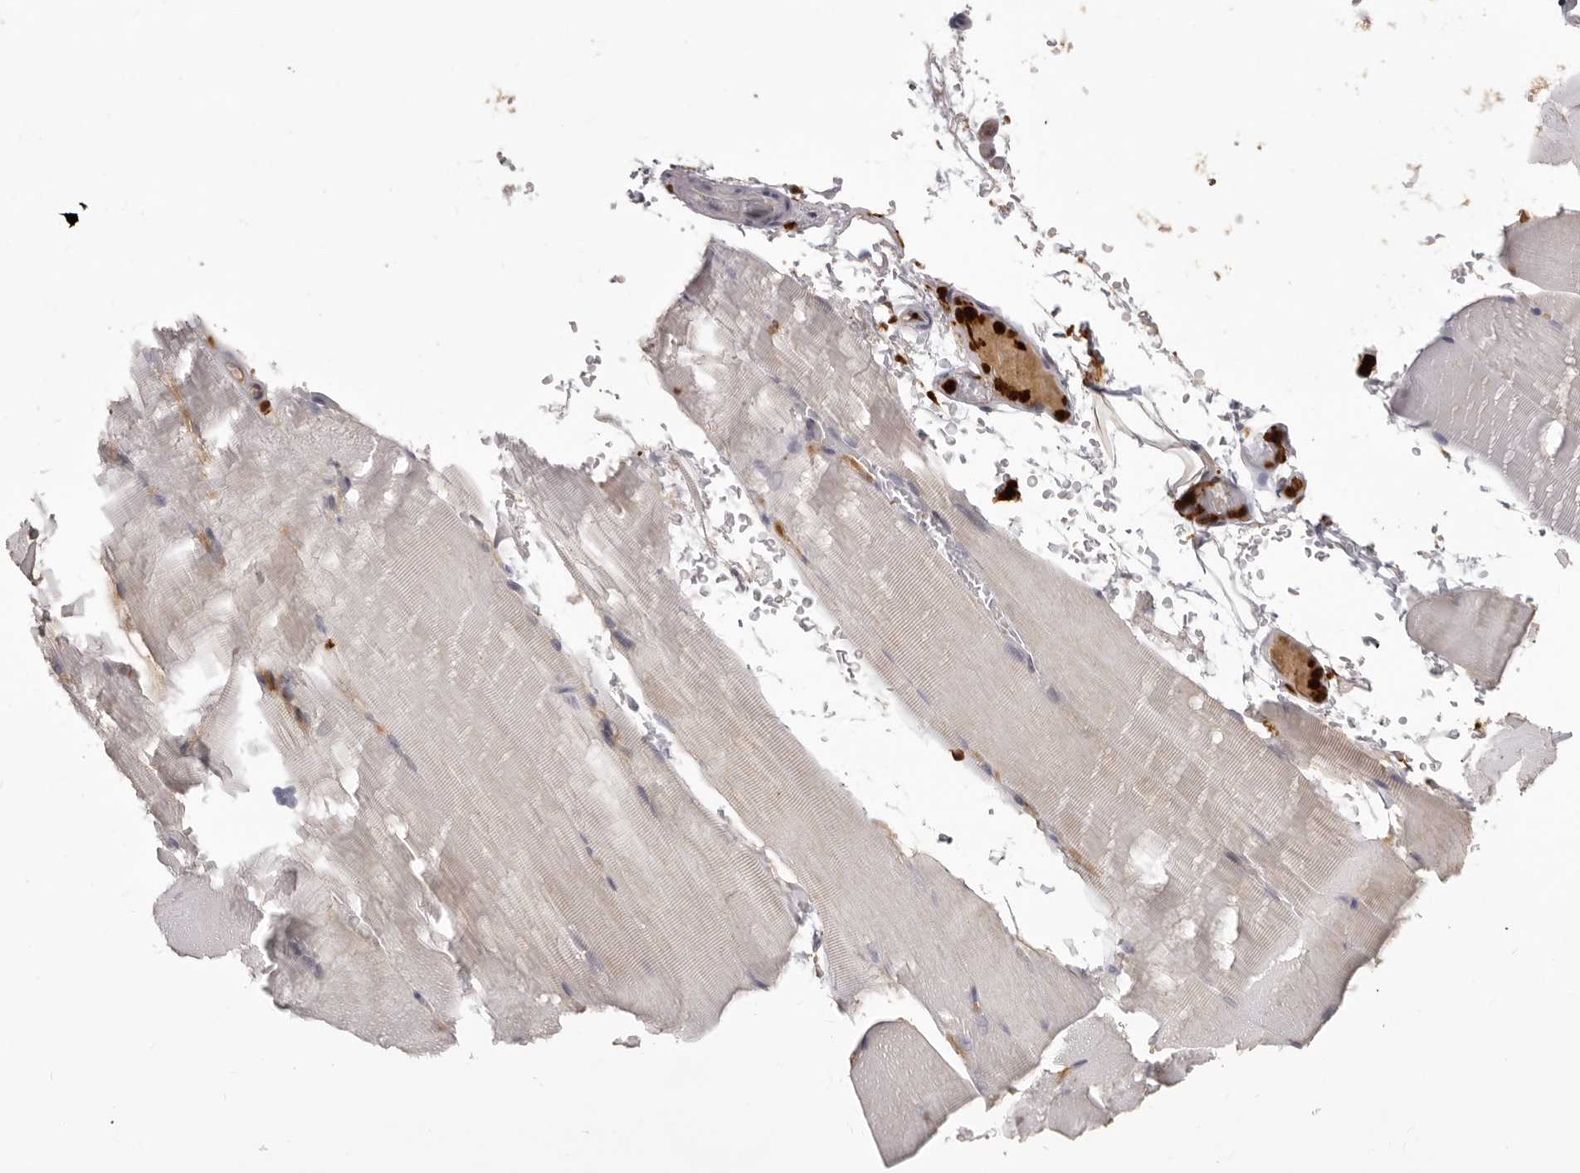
{"staining": {"intensity": "negative", "quantity": "none", "location": "none"}, "tissue": "skeletal muscle", "cell_type": "Myocytes", "image_type": "normal", "snomed": [{"axis": "morphology", "description": "Normal tissue, NOS"}, {"axis": "topography", "description": "Skeletal muscle"}, {"axis": "topography", "description": "Parathyroid gland"}], "caption": "A high-resolution photomicrograph shows immunohistochemistry (IHC) staining of unremarkable skeletal muscle, which exhibits no significant positivity in myocytes.", "gene": "IL31", "patient": {"sex": "female", "age": 37}}